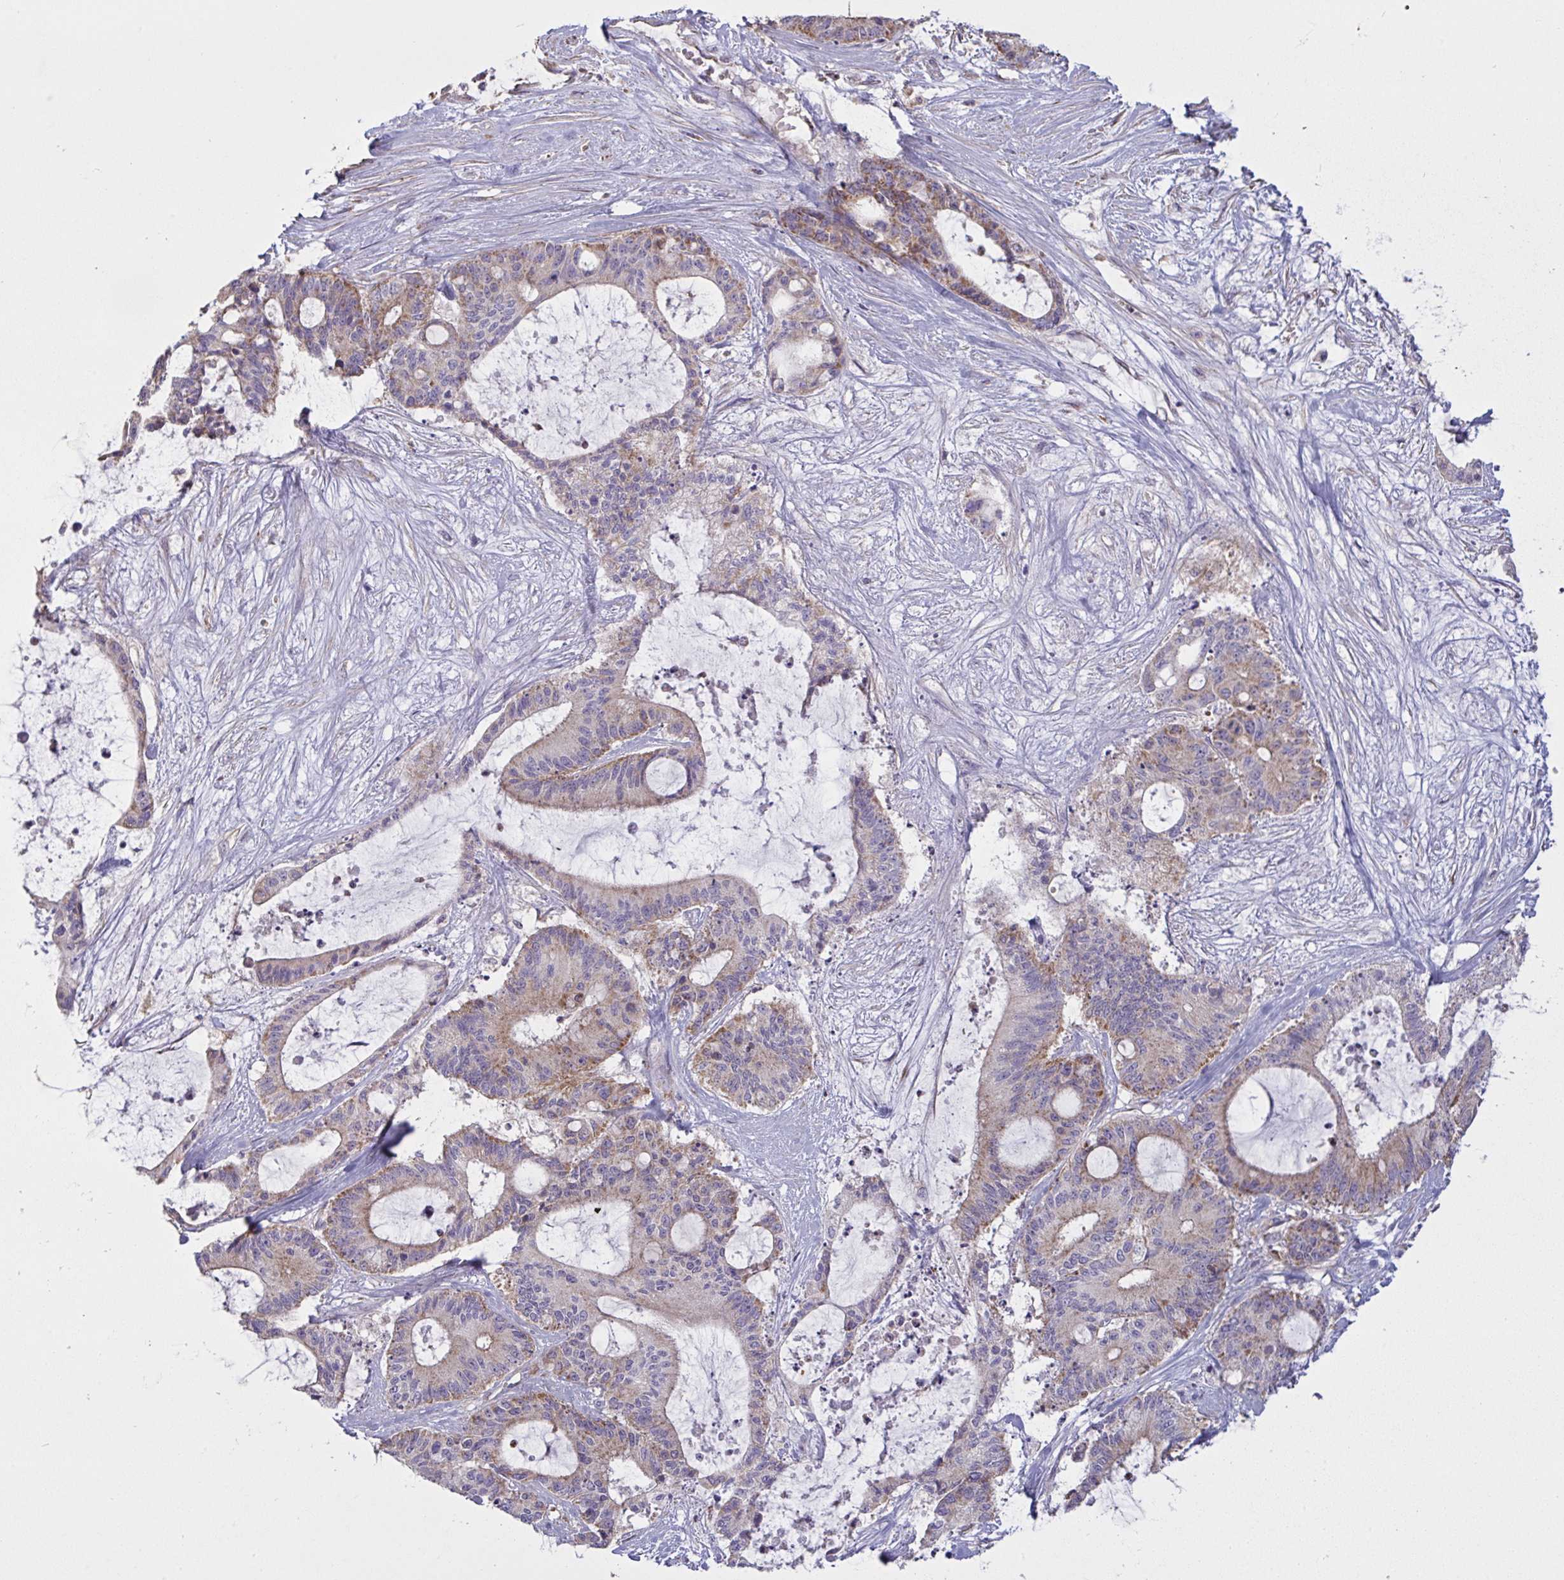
{"staining": {"intensity": "weak", "quantity": ">75%", "location": "cytoplasmic/membranous"}, "tissue": "liver cancer", "cell_type": "Tumor cells", "image_type": "cancer", "snomed": [{"axis": "morphology", "description": "Normal tissue, NOS"}, {"axis": "morphology", "description": "Cholangiocarcinoma"}, {"axis": "topography", "description": "Liver"}, {"axis": "topography", "description": "Peripheral nerve tissue"}], "caption": "High-magnification brightfield microscopy of liver cancer stained with DAB (3,3'-diaminobenzidine) (brown) and counterstained with hematoxylin (blue). tumor cells exhibit weak cytoplasmic/membranous staining is seen in about>75% of cells.", "gene": "MICOS10", "patient": {"sex": "female", "age": 73}}